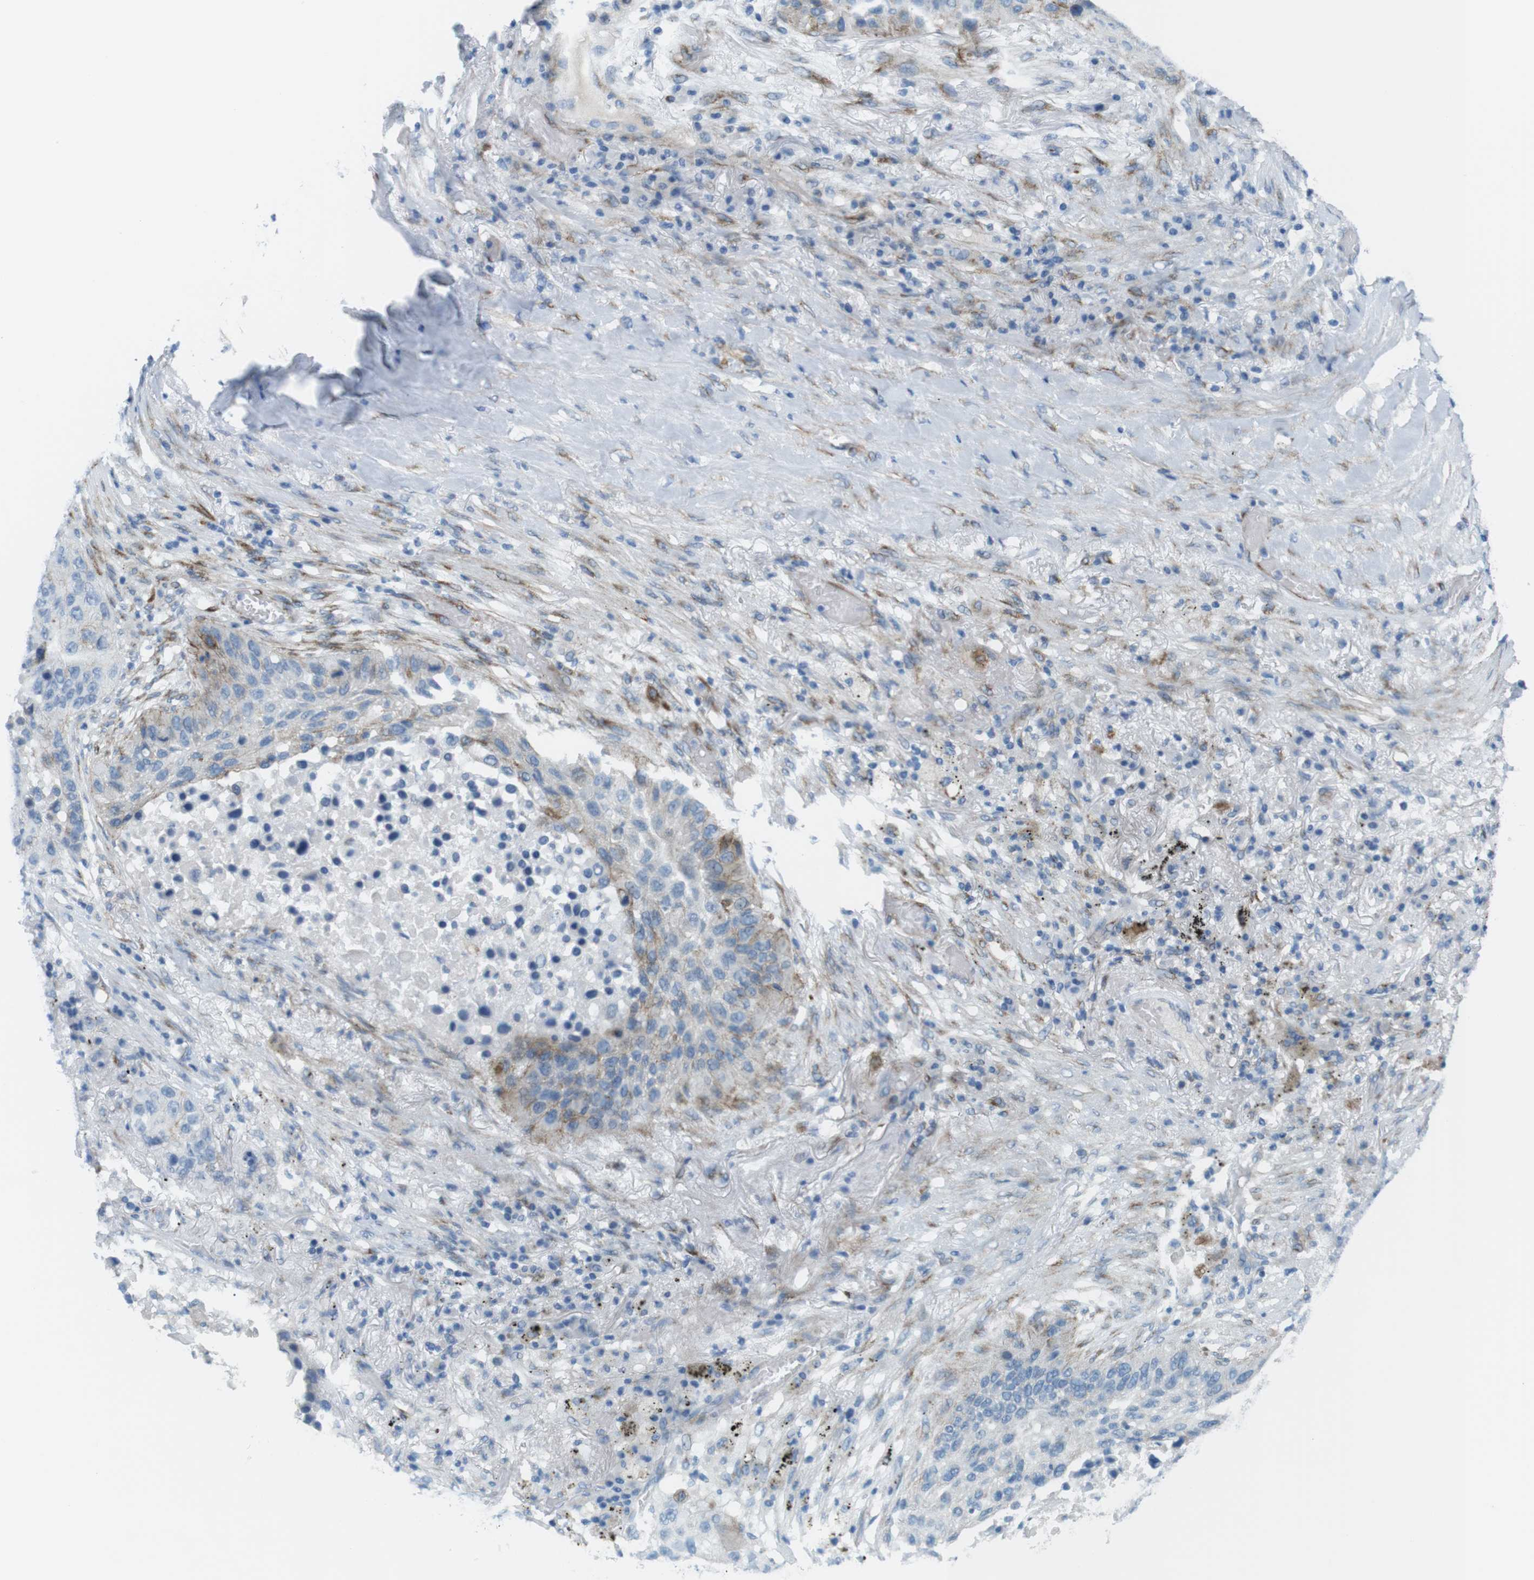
{"staining": {"intensity": "weak", "quantity": "<25%", "location": "cytoplasmic/membranous"}, "tissue": "lung cancer", "cell_type": "Tumor cells", "image_type": "cancer", "snomed": [{"axis": "morphology", "description": "Squamous cell carcinoma, NOS"}, {"axis": "topography", "description": "Lung"}], "caption": "Immunohistochemistry of lung cancer displays no expression in tumor cells.", "gene": "MYH9", "patient": {"sex": "male", "age": 57}}